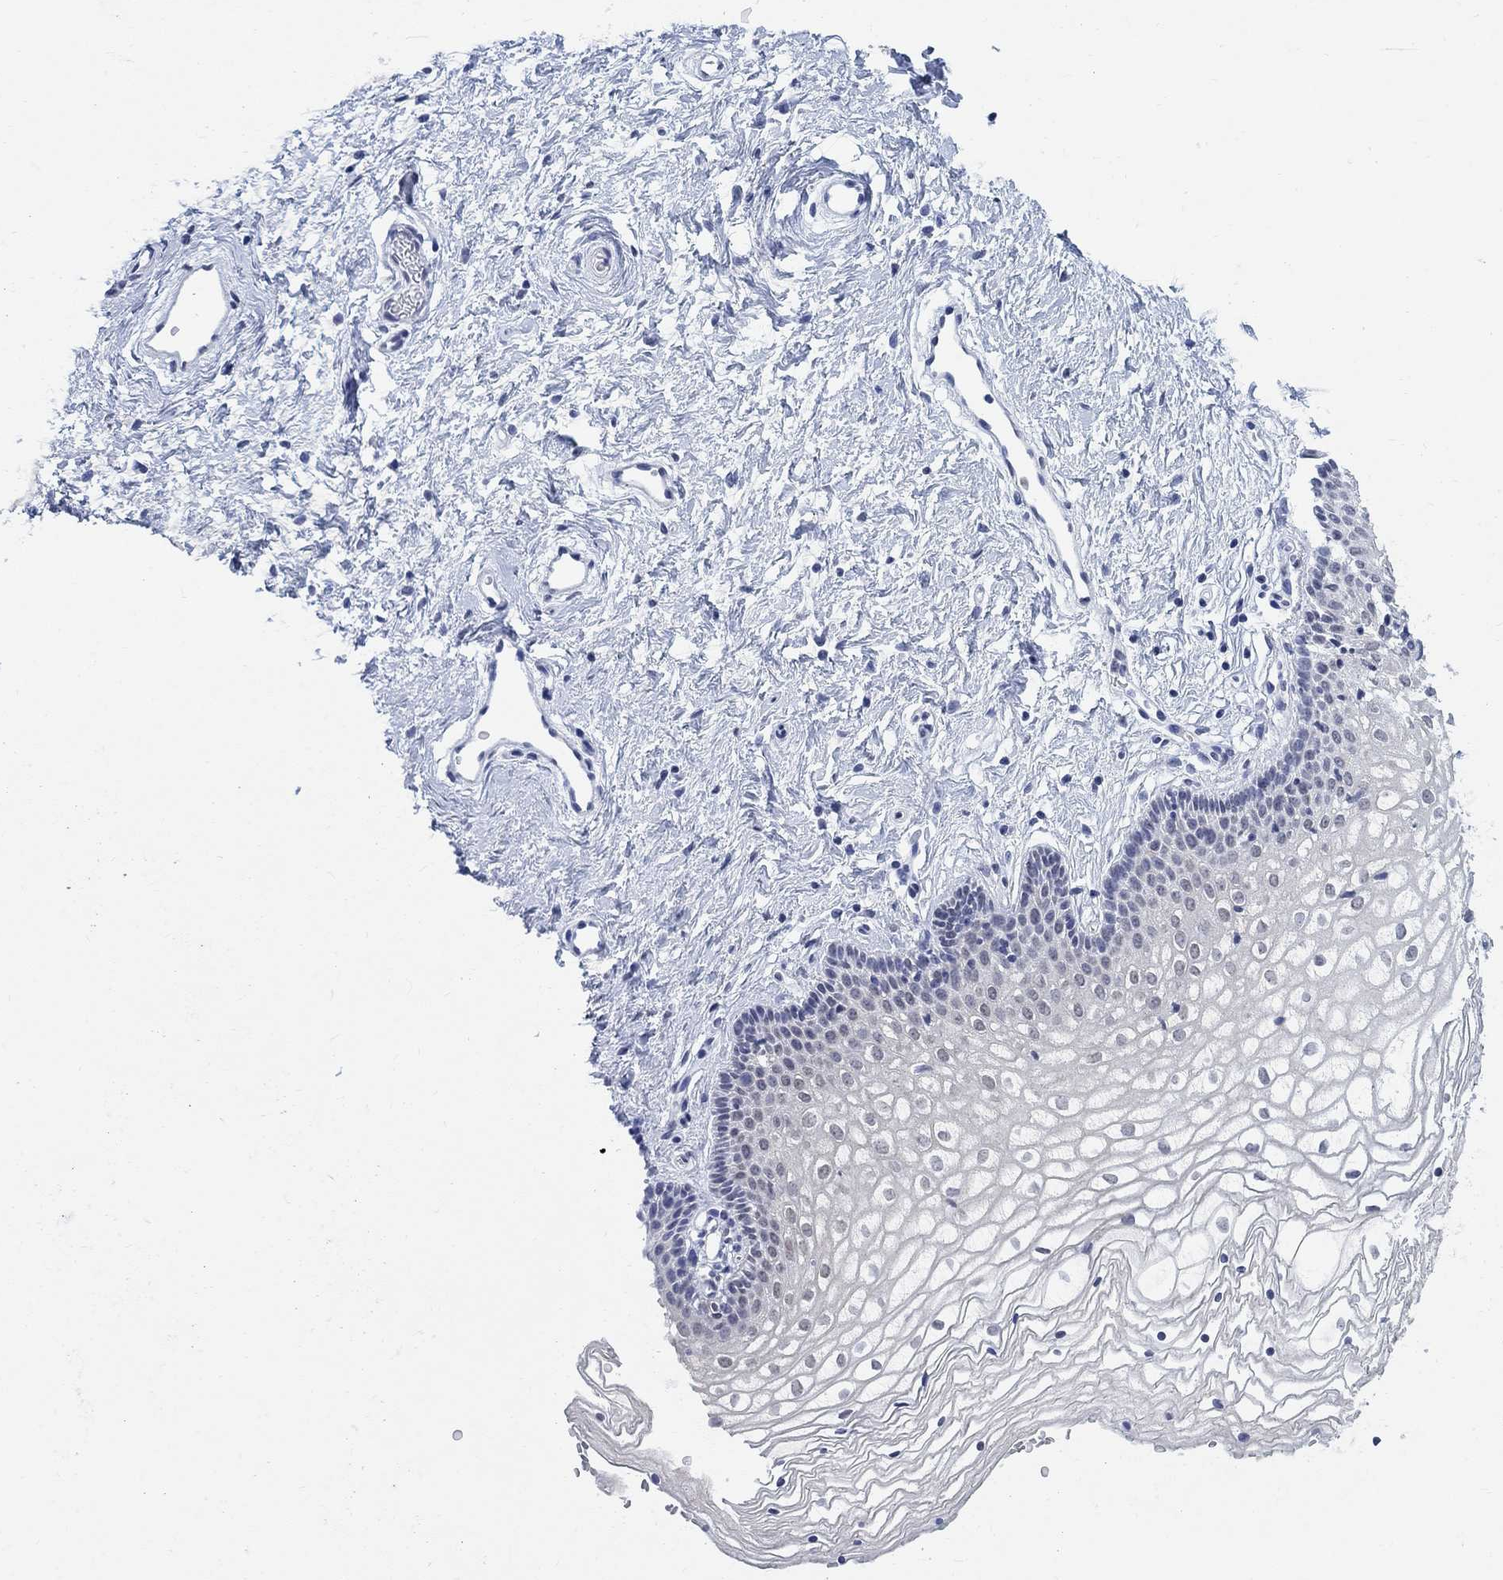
{"staining": {"intensity": "weak", "quantity": "<25%", "location": "nuclear"}, "tissue": "vagina", "cell_type": "Squamous epithelial cells", "image_type": "normal", "snomed": [{"axis": "morphology", "description": "Normal tissue, NOS"}, {"axis": "topography", "description": "Vagina"}], "caption": "IHC photomicrograph of unremarkable vagina: vagina stained with DAB exhibits no significant protein staining in squamous epithelial cells.", "gene": "ANKS1B", "patient": {"sex": "female", "age": 36}}